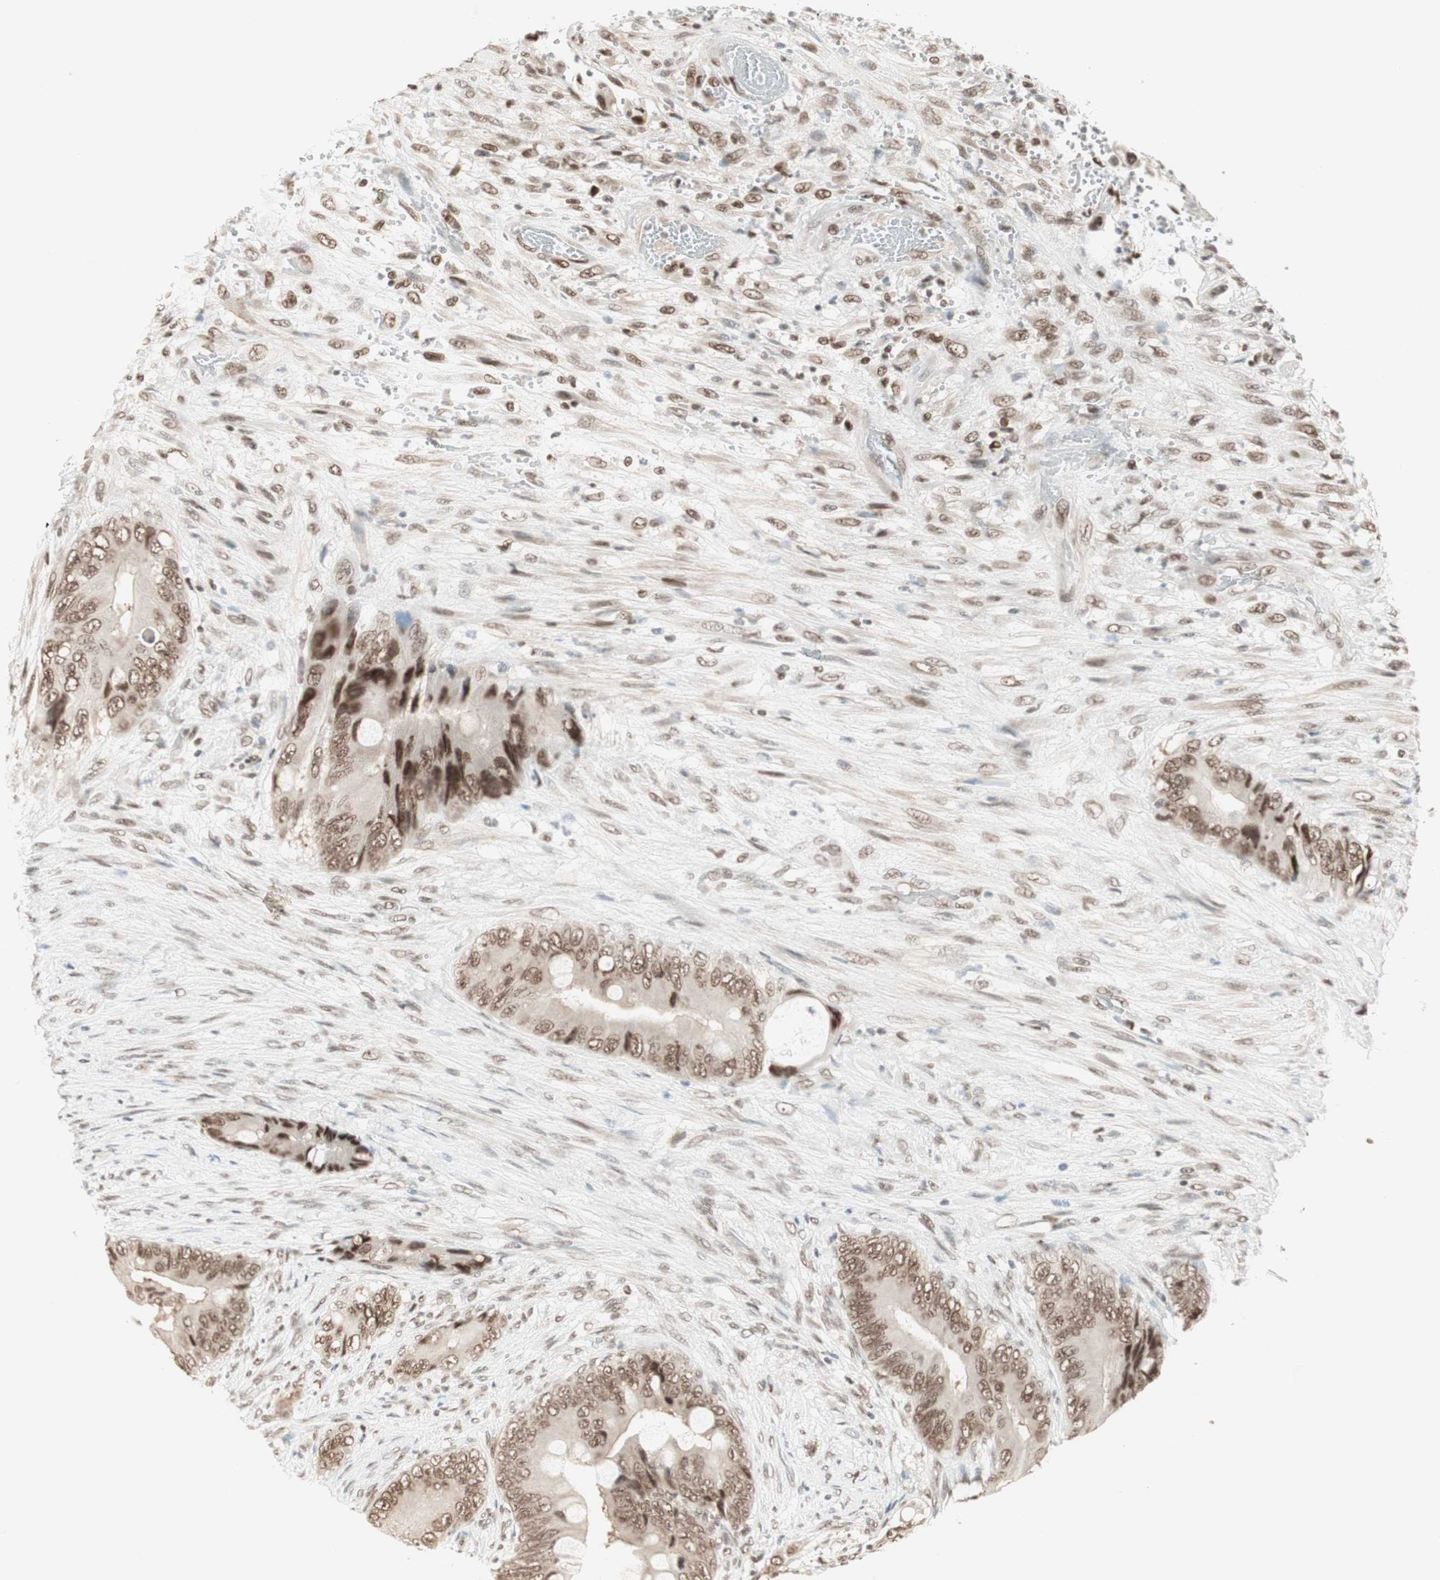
{"staining": {"intensity": "moderate", "quantity": ">75%", "location": "cytoplasmic/membranous,nuclear"}, "tissue": "colorectal cancer", "cell_type": "Tumor cells", "image_type": "cancer", "snomed": [{"axis": "morphology", "description": "Adenocarcinoma, NOS"}, {"axis": "topography", "description": "Rectum"}], "caption": "Immunohistochemical staining of human adenocarcinoma (colorectal) demonstrates medium levels of moderate cytoplasmic/membranous and nuclear protein expression in approximately >75% of tumor cells.", "gene": "SMARCE1", "patient": {"sex": "female", "age": 77}}